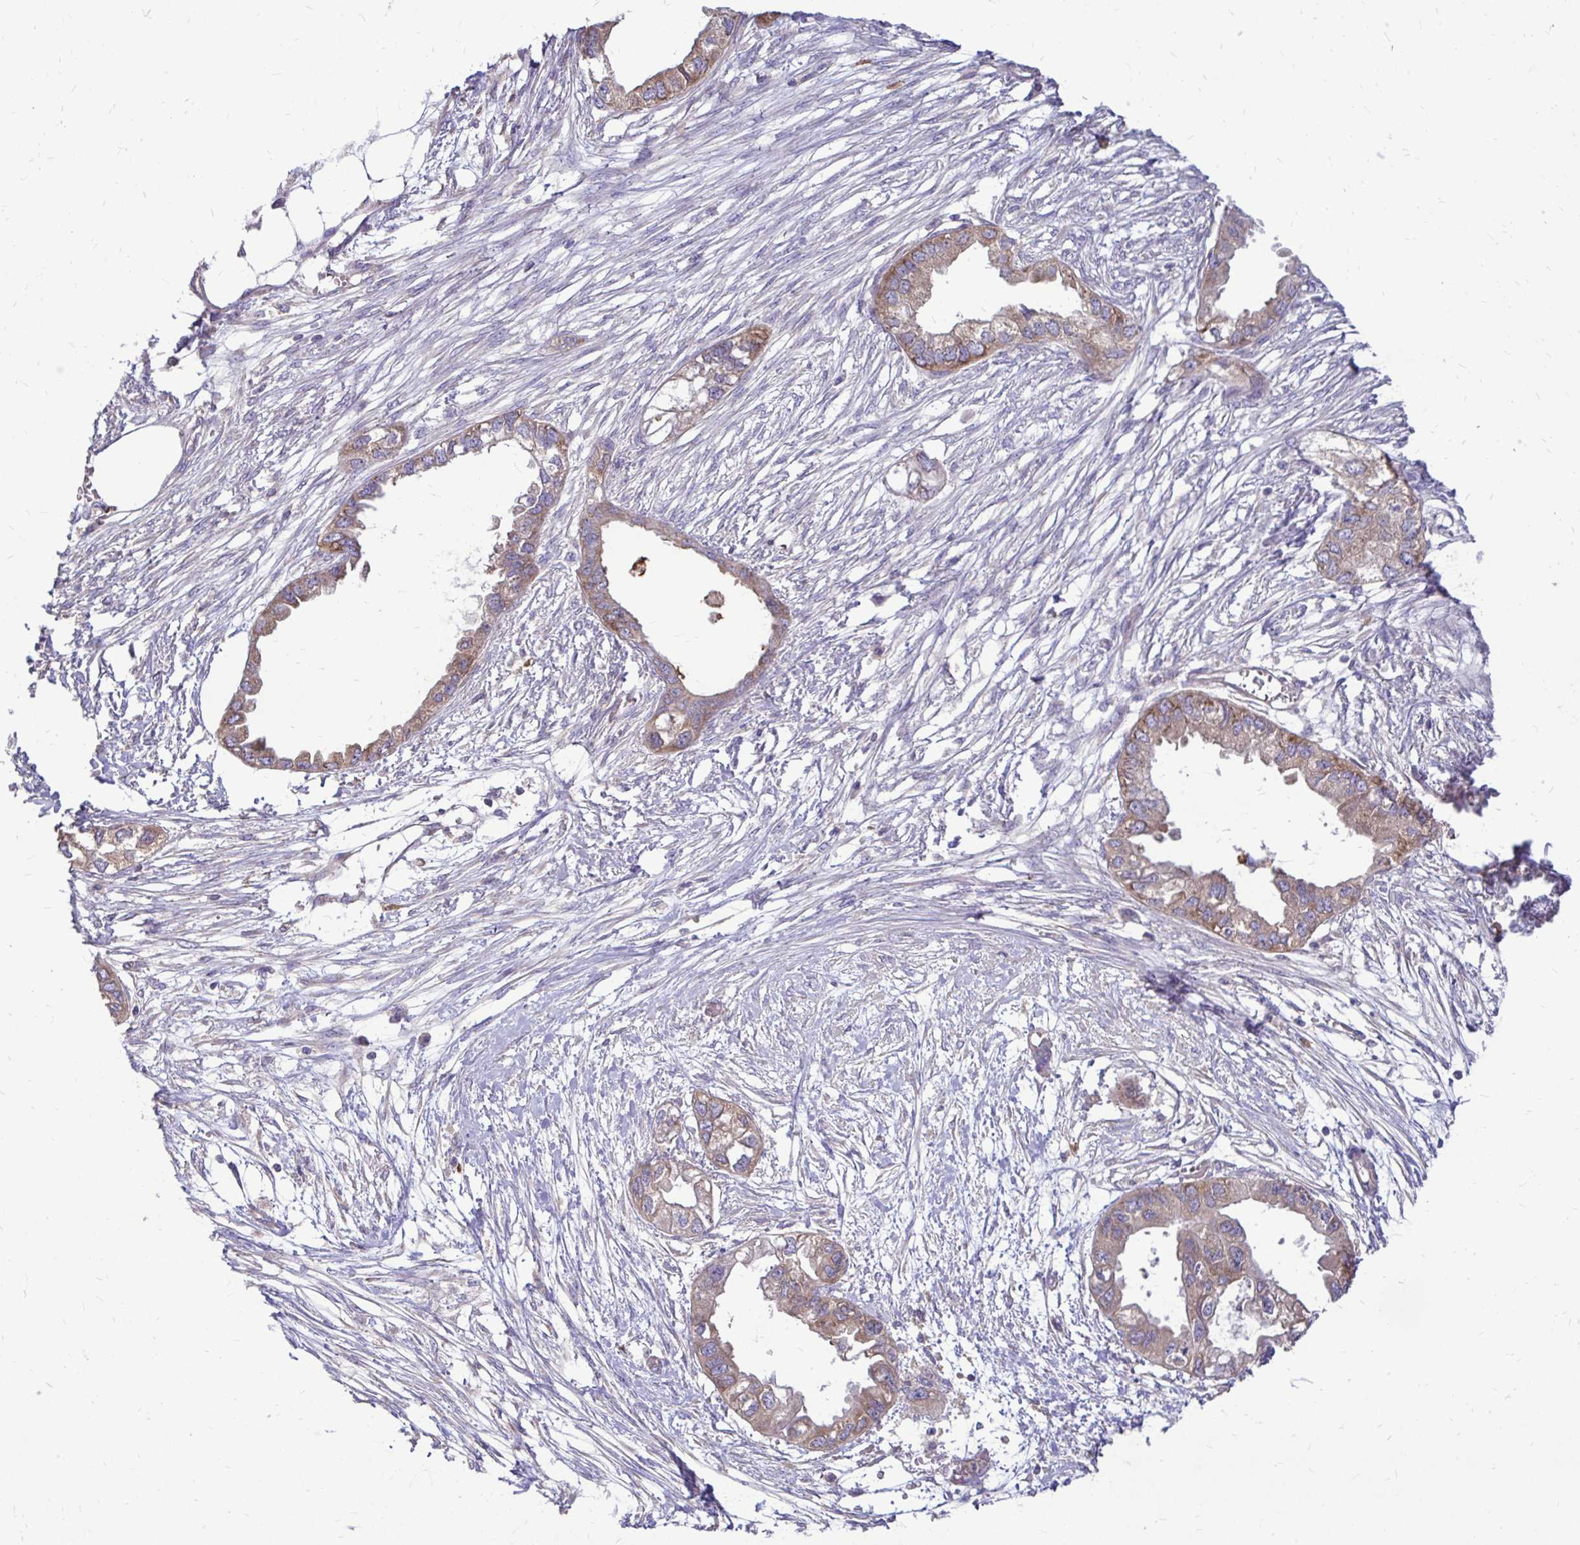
{"staining": {"intensity": "moderate", "quantity": "25%-75%", "location": "cytoplasmic/membranous"}, "tissue": "endometrial cancer", "cell_type": "Tumor cells", "image_type": "cancer", "snomed": [{"axis": "morphology", "description": "Adenocarcinoma, NOS"}, {"axis": "morphology", "description": "Adenocarcinoma, metastatic, NOS"}, {"axis": "topography", "description": "Adipose tissue"}, {"axis": "topography", "description": "Endometrium"}], "caption": "Adenocarcinoma (endometrial) stained for a protein (brown) reveals moderate cytoplasmic/membranous positive expression in about 25%-75% of tumor cells.", "gene": "FMR1", "patient": {"sex": "female", "age": 67}}